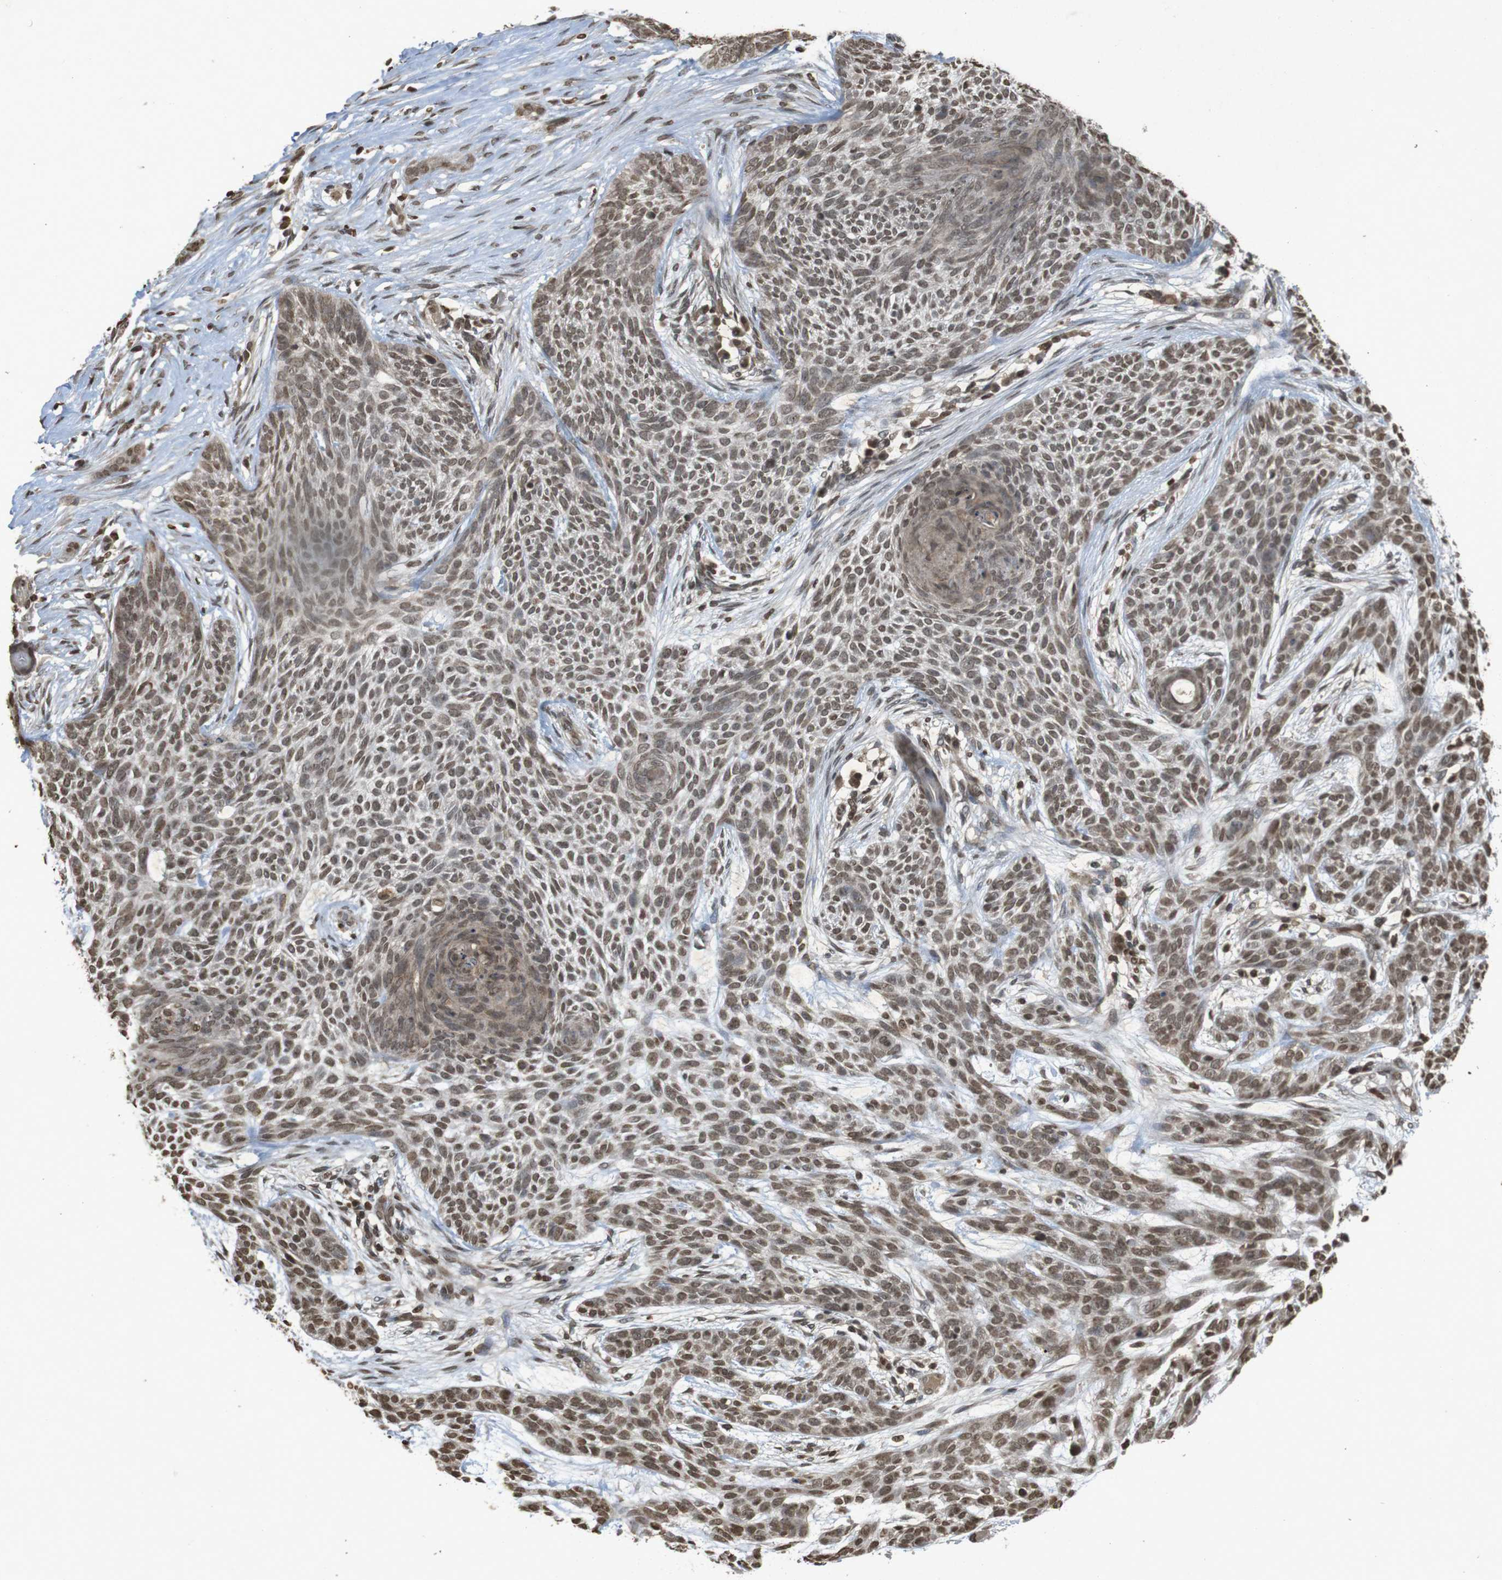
{"staining": {"intensity": "moderate", "quantity": ">75%", "location": "nuclear"}, "tissue": "skin cancer", "cell_type": "Tumor cells", "image_type": "cancer", "snomed": [{"axis": "morphology", "description": "Basal cell carcinoma"}, {"axis": "topography", "description": "Skin"}], "caption": "A brown stain shows moderate nuclear staining of a protein in skin cancer tumor cells.", "gene": "ORC4", "patient": {"sex": "female", "age": 59}}